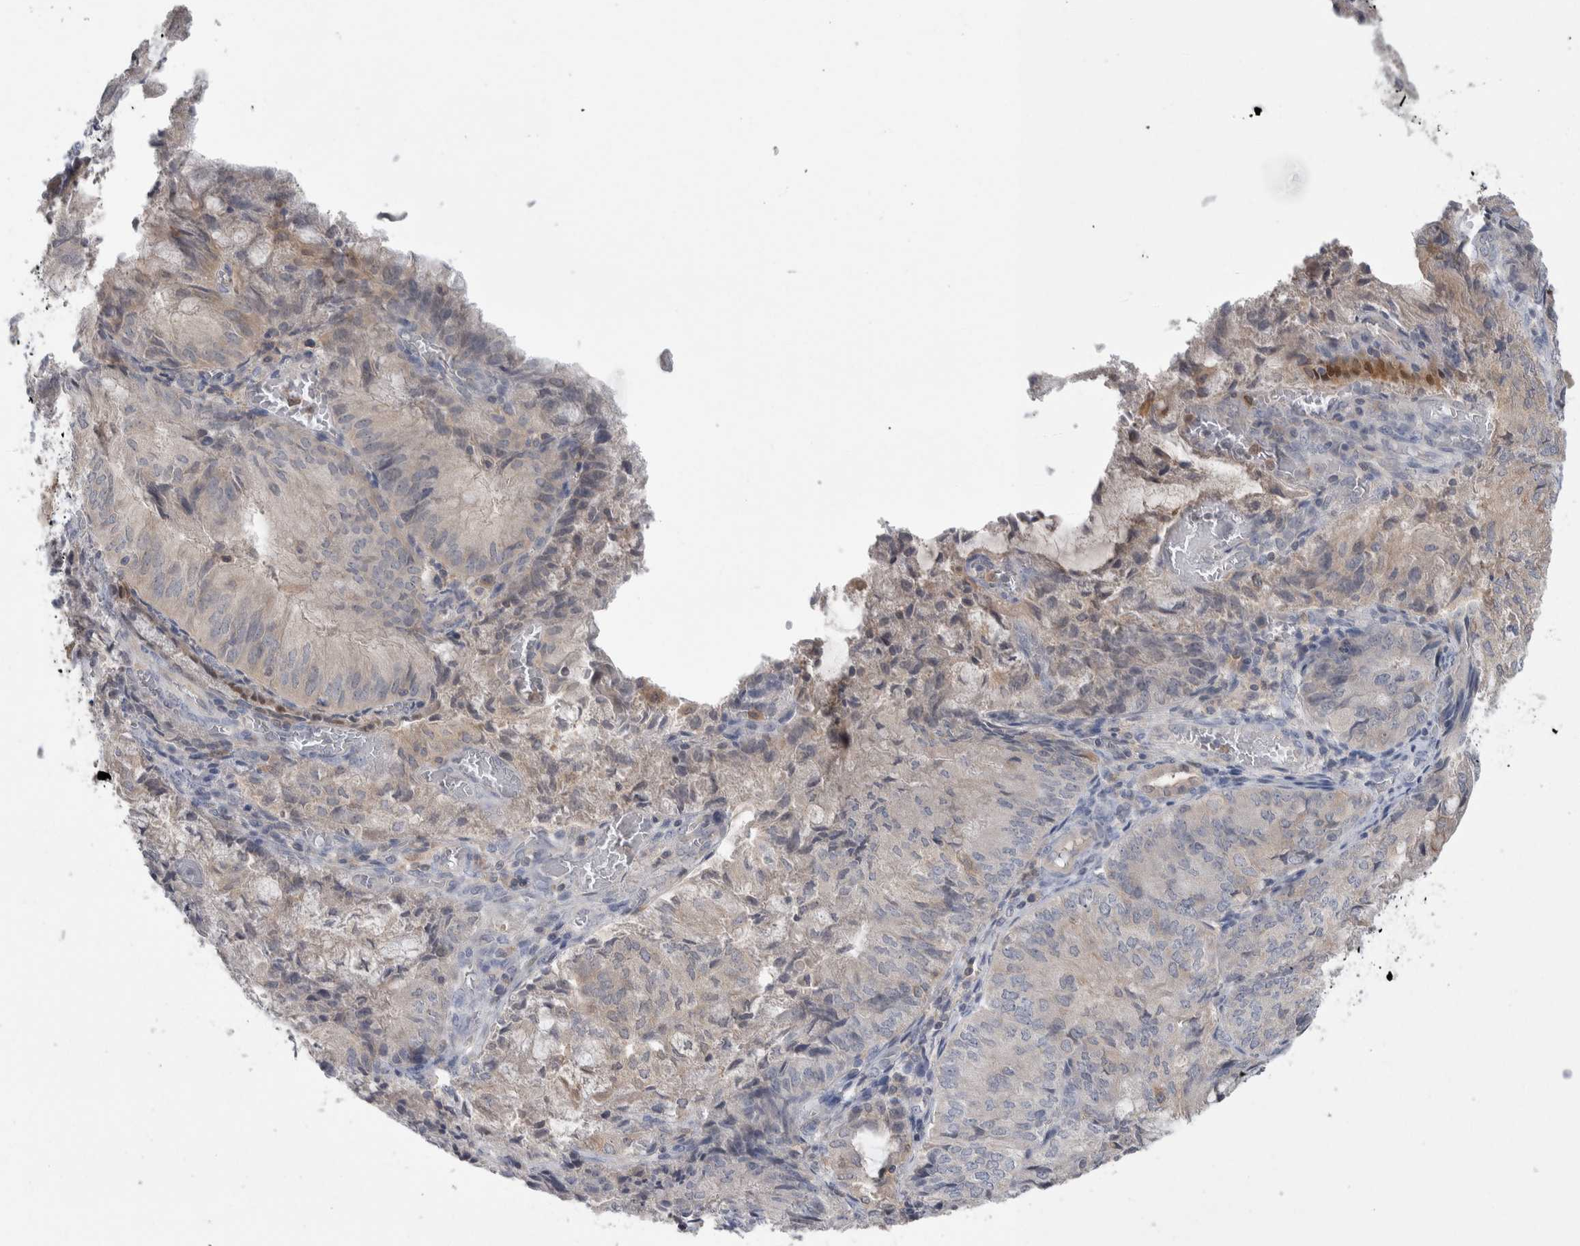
{"staining": {"intensity": "moderate", "quantity": "<25%", "location": "cytoplasmic/membranous"}, "tissue": "endometrial cancer", "cell_type": "Tumor cells", "image_type": "cancer", "snomed": [{"axis": "morphology", "description": "Adenocarcinoma, NOS"}, {"axis": "topography", "description": "Endometrium"}], "caption": "Protein expression analysis of human endometrial adenocarcinoma reveals moderate cytoplasmic/membranous staining in about <25% of tumor cells.", "gene": "HTATIP2", "patient": {"sex": "female", "age": 81}}